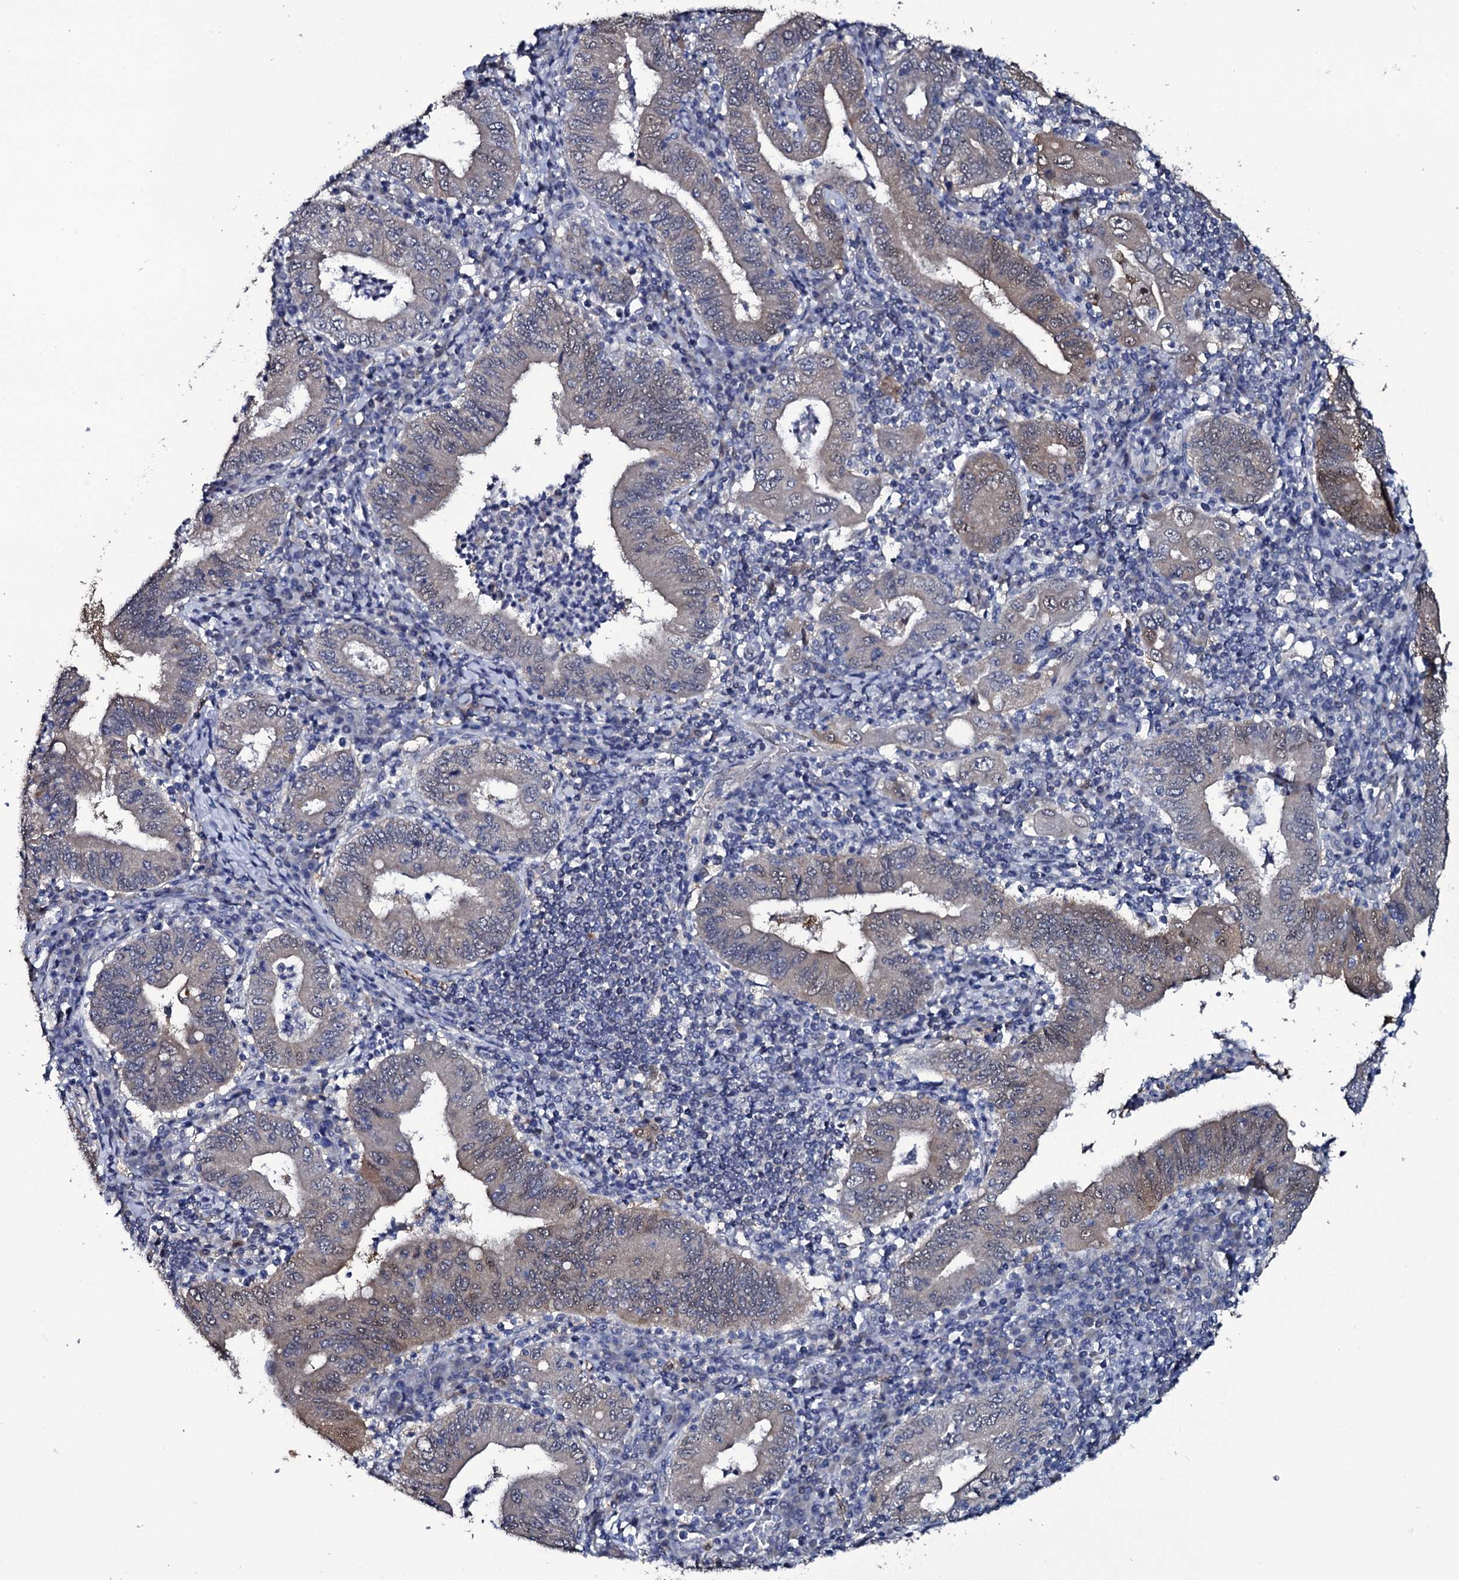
{"staining": {"intensity": "weak", "quantity": "<25%", "location": "cytoplasmic/membranous"}, "tissue": "stomach cancer", "cell_type": "Tumor cells", "image_type": "cancer", "snomed": [{"axis": "morphology", "description": "Normal tissue, NOS"}, {"axis": "morphology", "description": "Adenocarcinoma, NOS"}, {"axis": "topography", "description": "Esophagus"}, {"axis": "topography", "description": "Stomach, upper"}, {"axis": "topography", "description": "Peripheral nerve tissue"}], "caption": "Stomach adenocarcinoma was stained to show a protein in brown. There is no significant expression in tumor cells.", "gene": "CRYL1", "patient": {"sex": "male", "age": 62}}